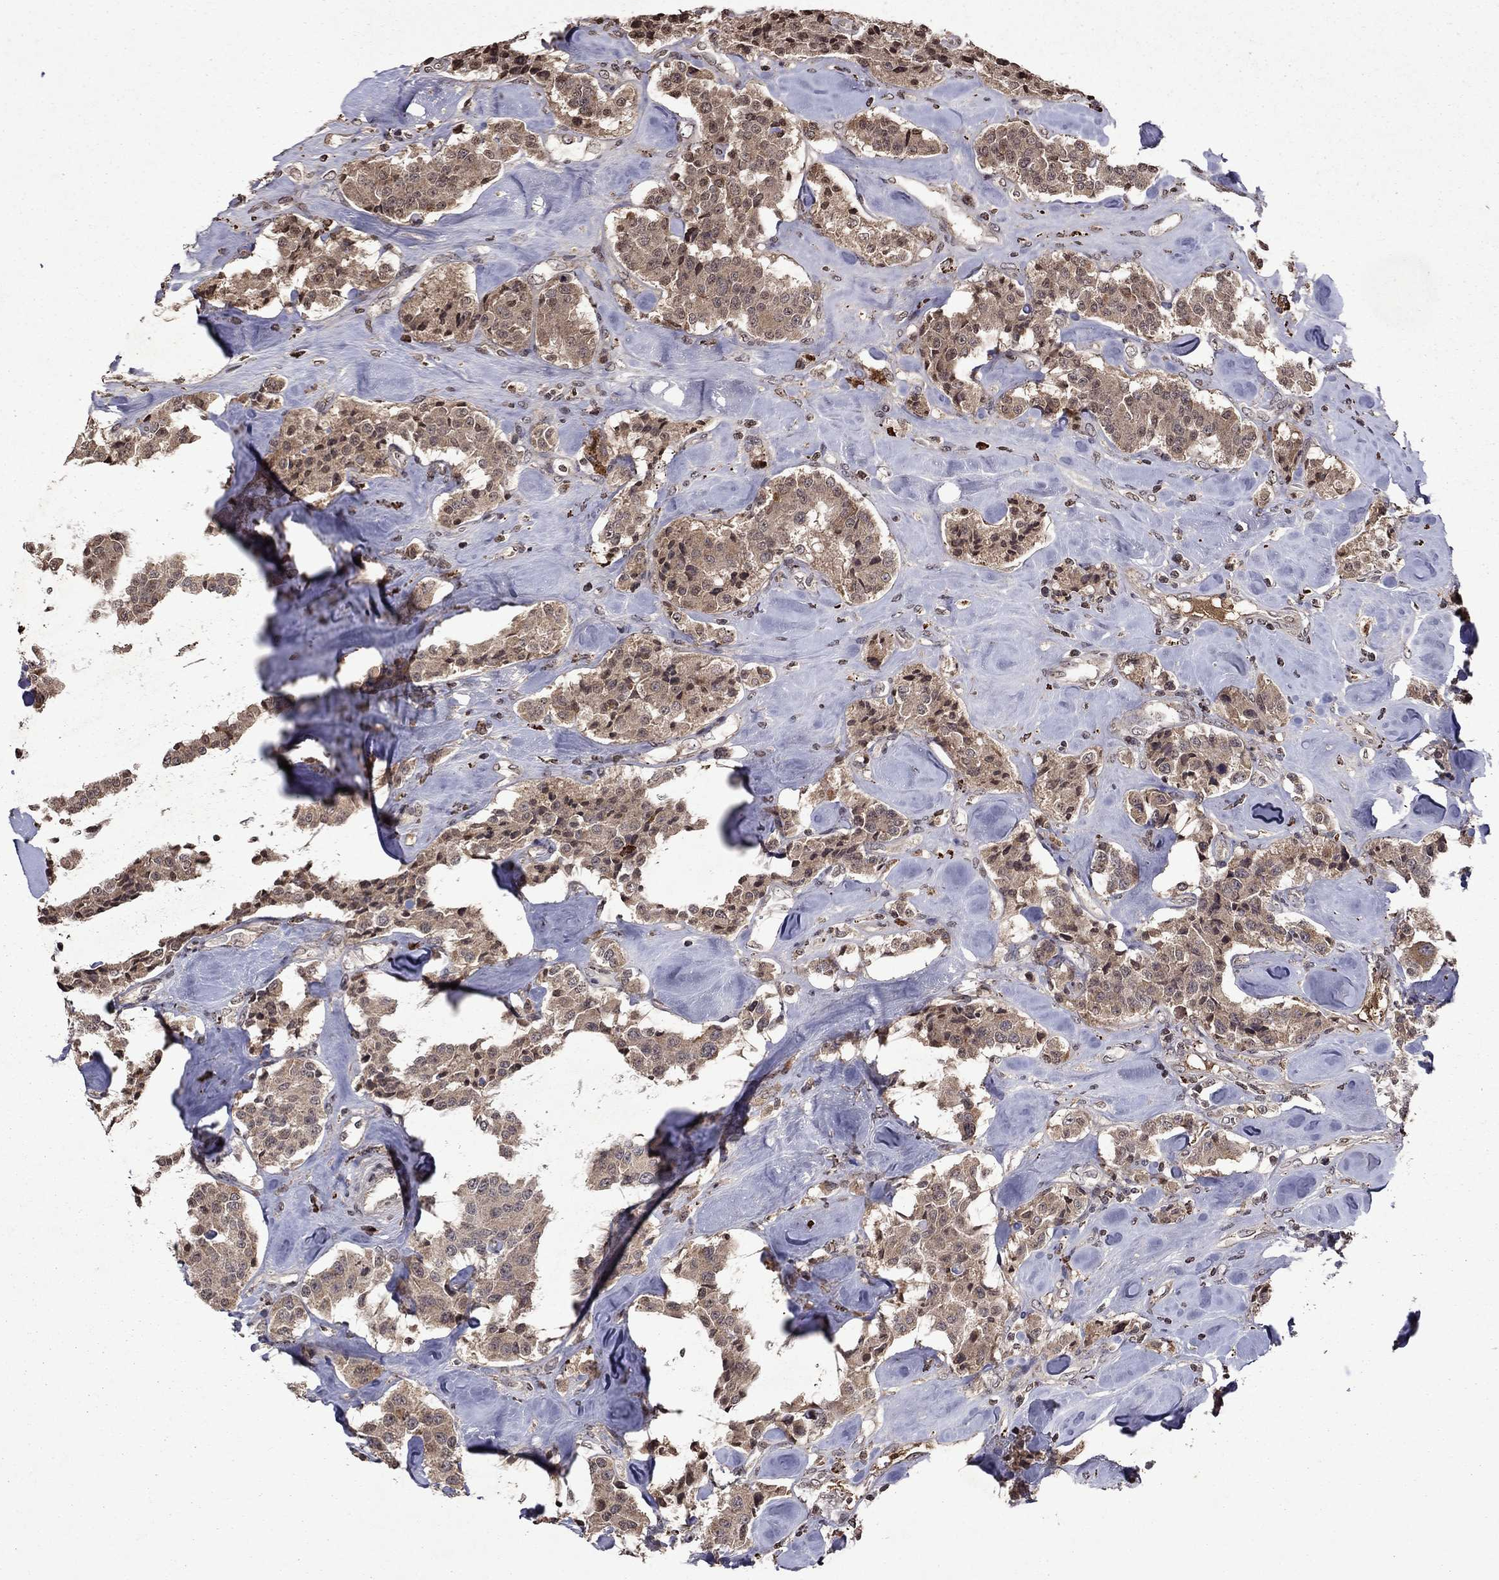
{"staining": {"intensity": "weak", "quantity": "25%-75%", "location": "cytoplasmic/membranous"}, "tissue": "carcinoid", "cell_type": "Tumor cells", "image_type": "cancer", "snomed": [{"axis": "morphology", "description": "Carcinoid, malignant, NOS"}, {"axis": "topography", "description": "Pancreas"}], "caption": "Protein staining of carcinoid tissue reveals weak cytoplasmic/membranous positivity in about 25%-75% of tumor cells.", "gene": "NLGN1", "patient": {"sex": "male", "age": 41}}